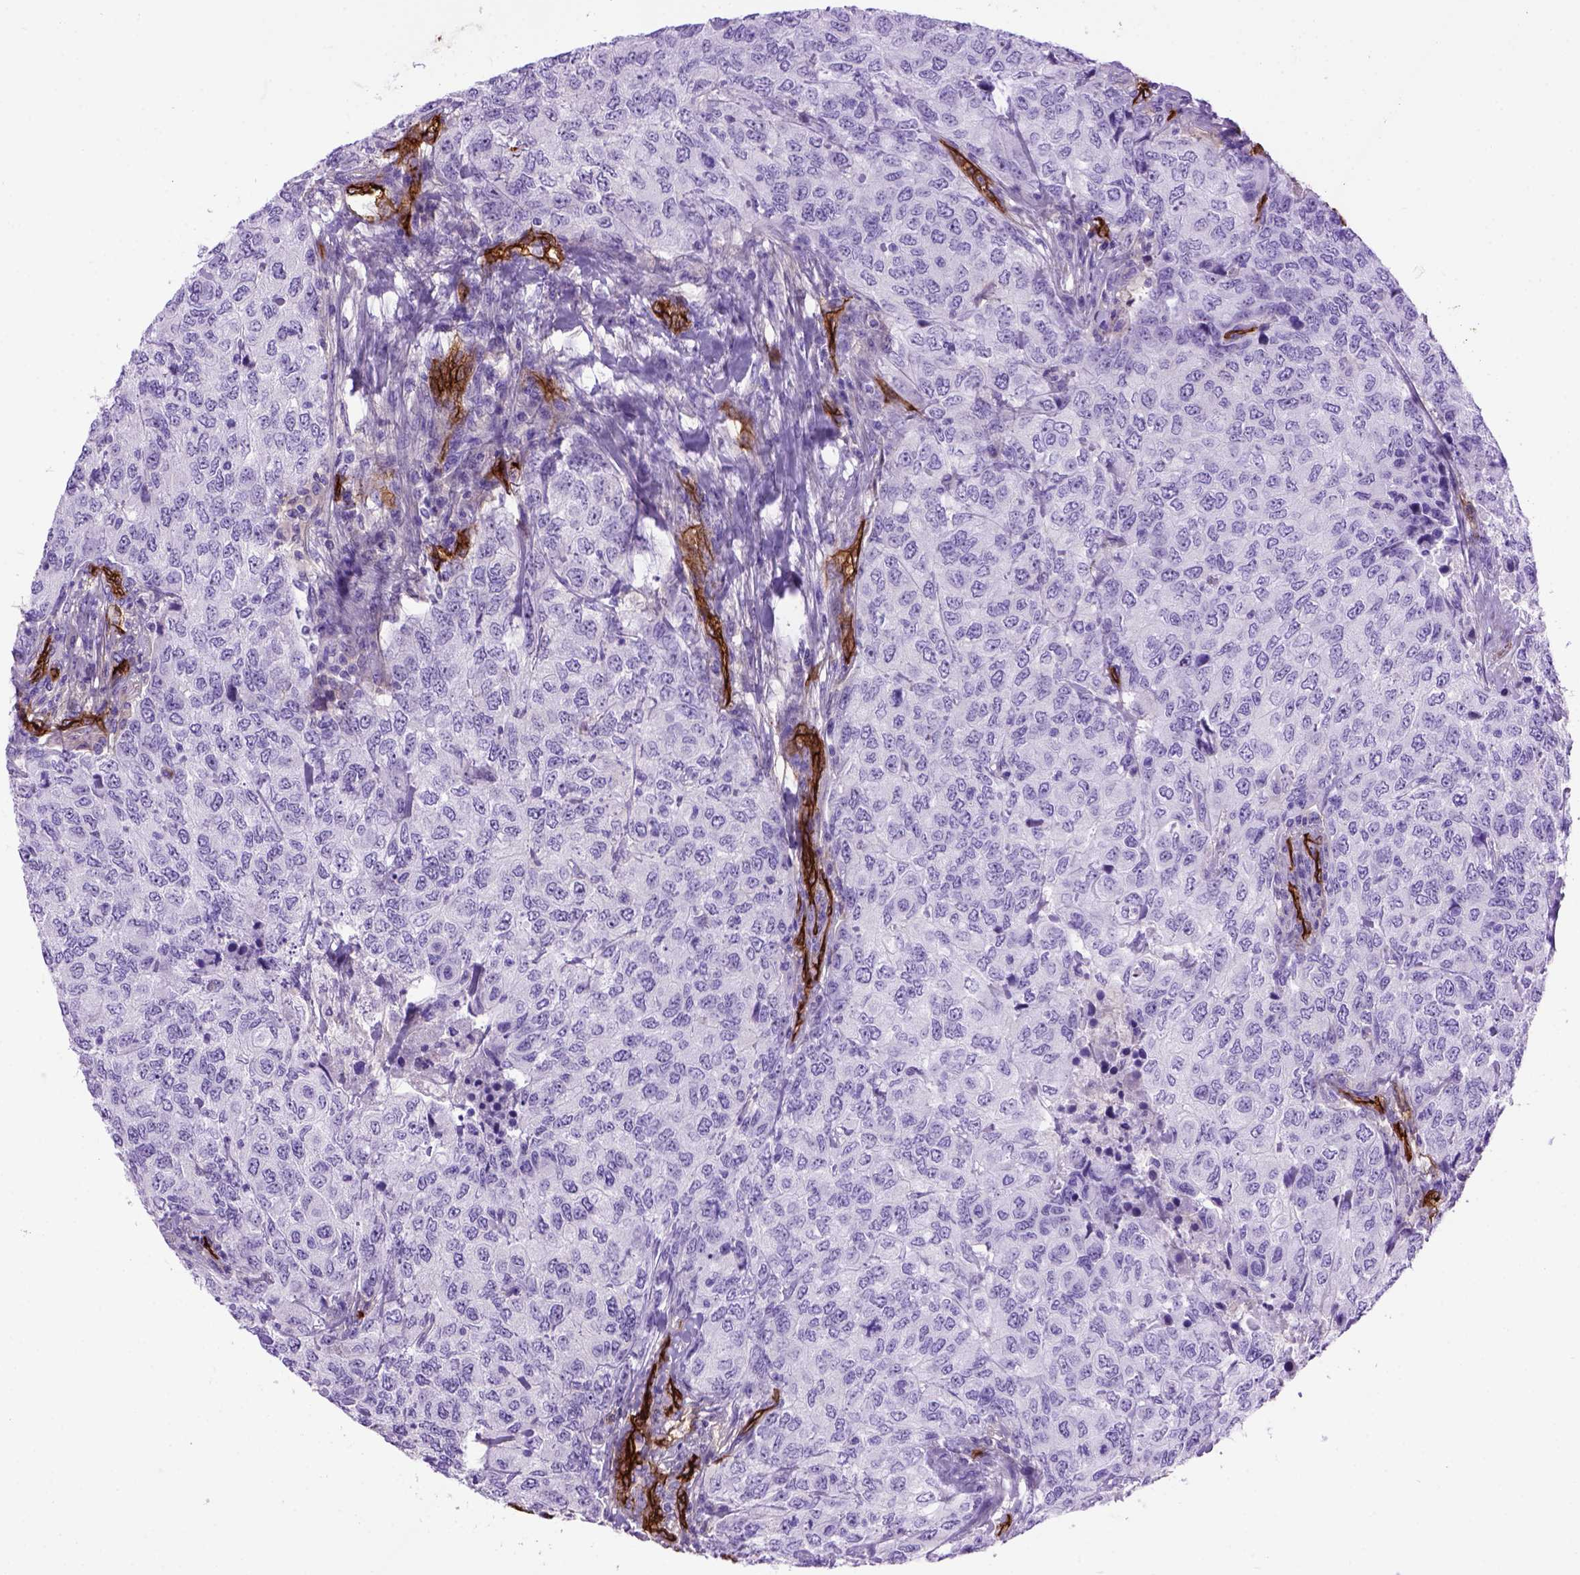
{"staining": {"intensity": "negative", "quantity": "none", "location": "none"}, "tissue": "urothelial cancer", "cell_type": "Tumor cells", "image_type": "cancer", "snomed": [{"axis": "morphology", "description": "Urothelial carcinoma, High grade"}, {"axis": "topography", "description": "Urinary bladder"}], "caption": "A photomicrograph of human high-grade urothelial carcinoma is negative for staining in tumor cells.", "gene": "ENG", "patient": {"sex": "female", "age": 78}}